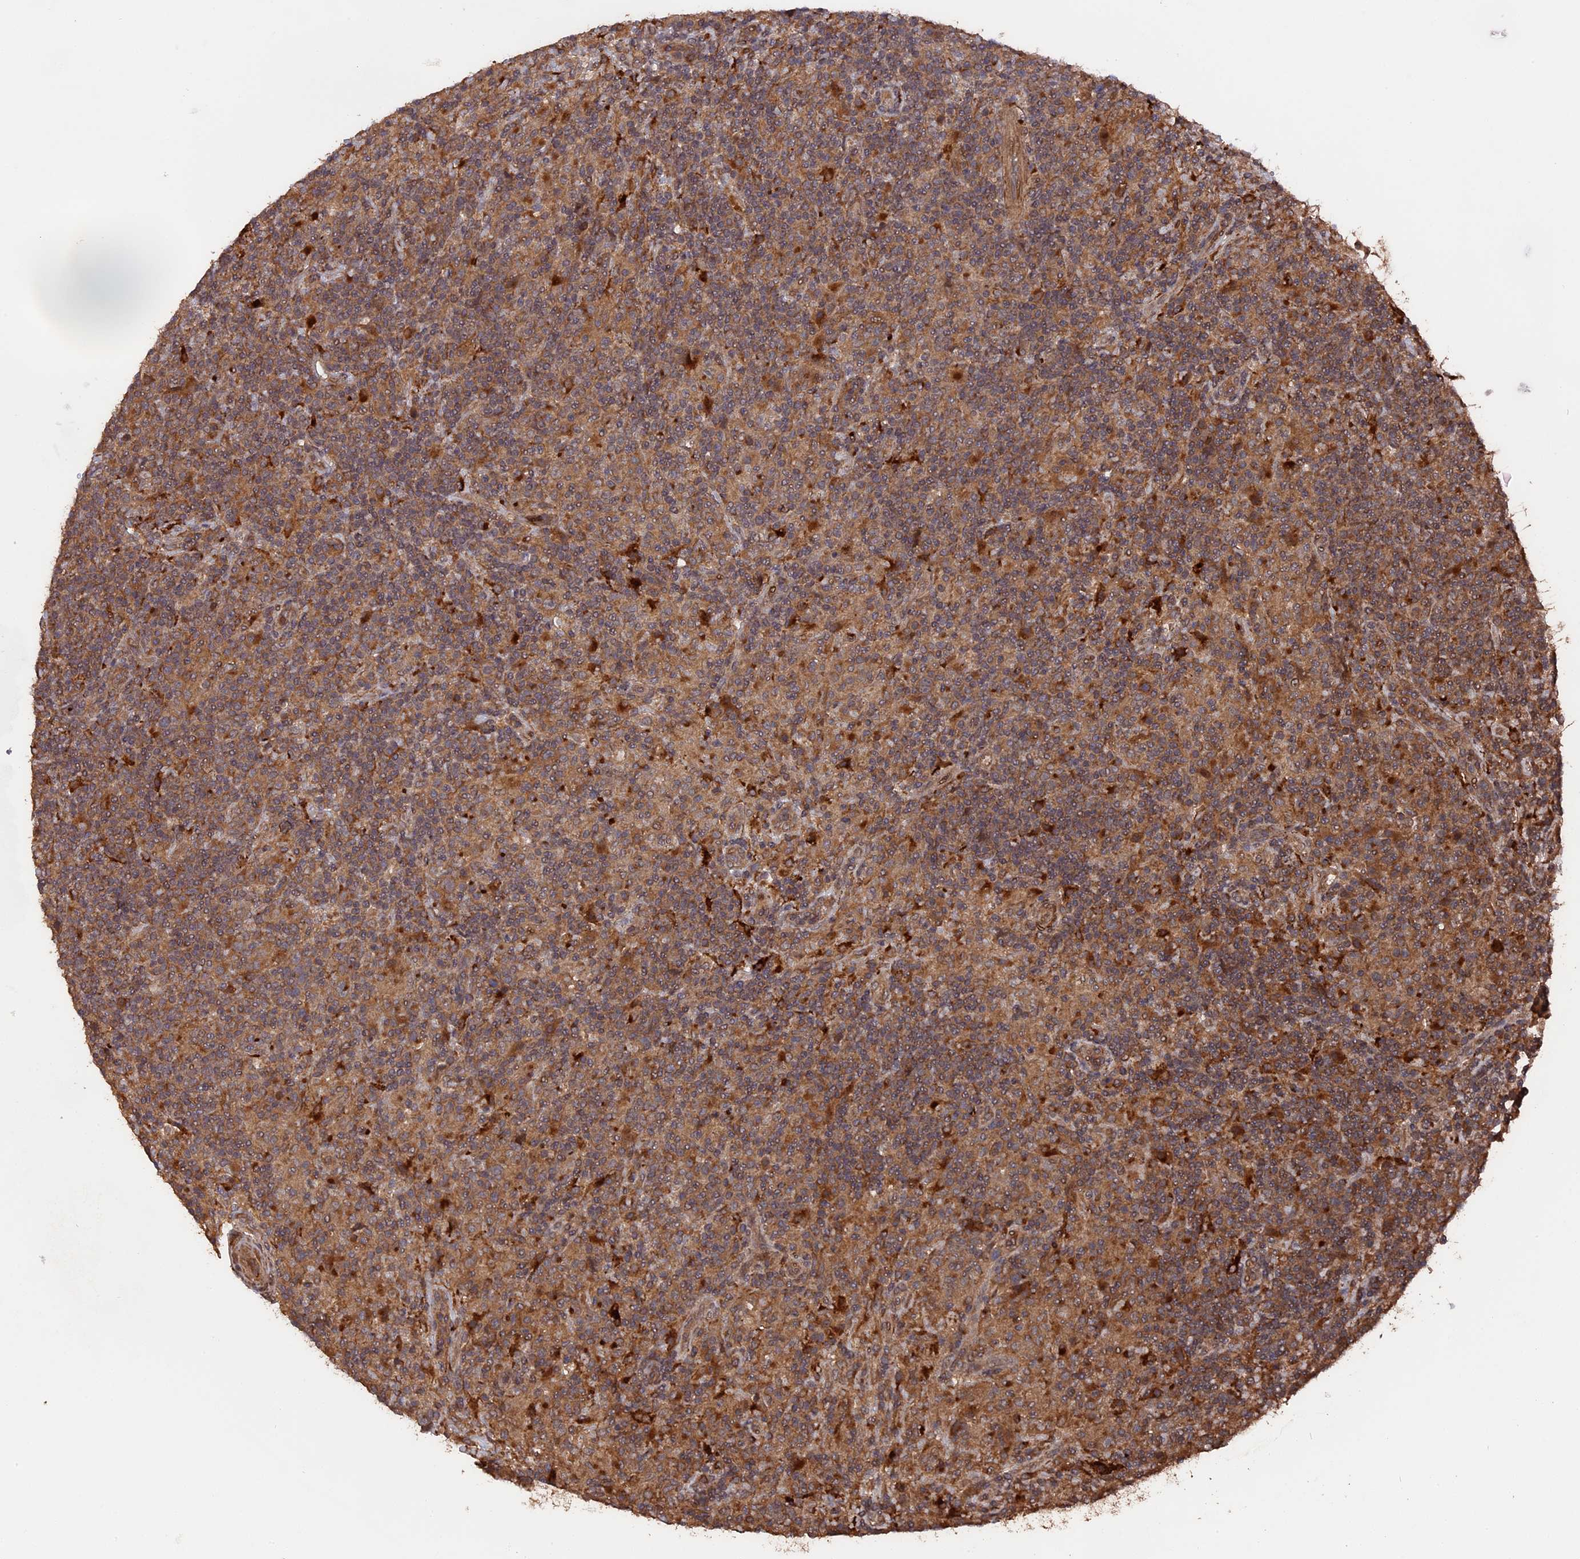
{"staining": {"intensity": "moderate", "quantity": ">75%", "location": "cytoplasmic/membranous"}, "tissue": "lymphoma", "cell_type": "Tumor cells", "image_type": "cancer", "snomed": [{"axis": "morphology", "description": "Hodgkin's disease, NOS"}, {"axis": "topography", "description": "Lymph node"}], "caption": "A medium amount of moderate cytoplasmic/membranous positivity is present in approximately >75% of tumor cells in lymphoma tissue. Immunohistochemistry stains the protein of interest in brown and the nuclei are stained blue.", "gene": "TELO2", "patient": {"sex": "male", "age": 70}}